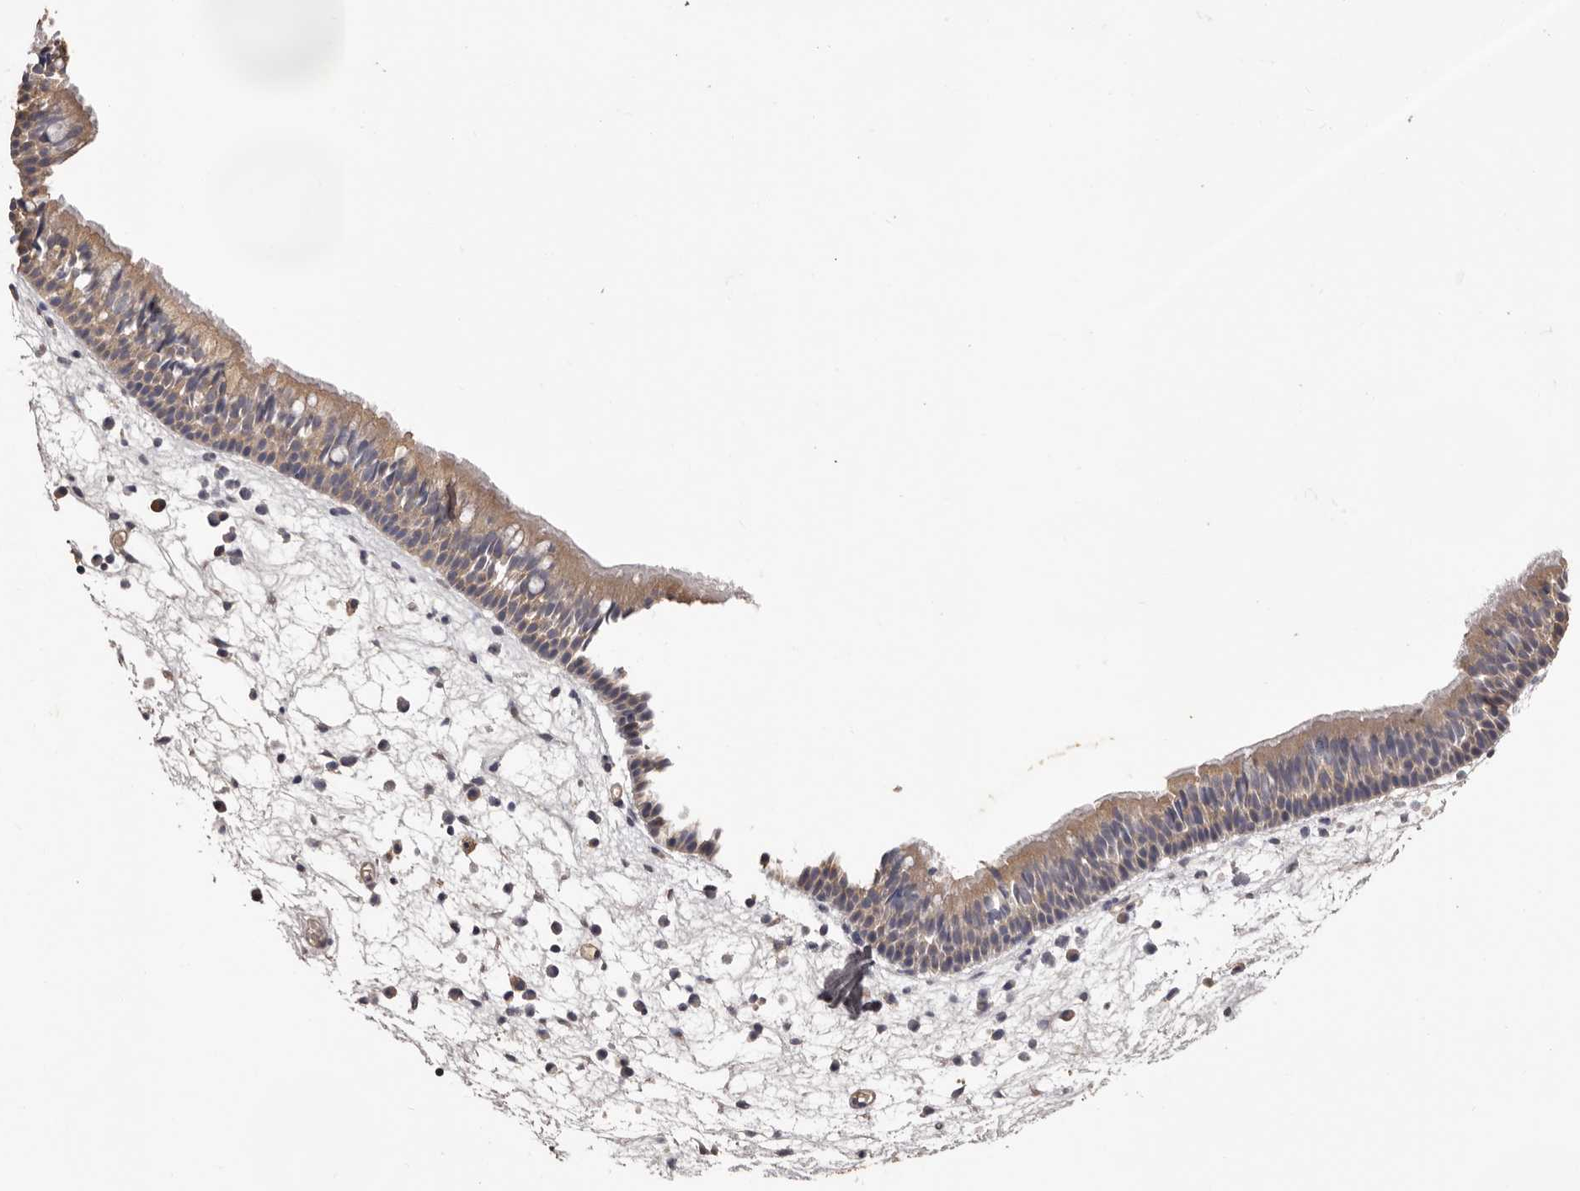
{"staining": {"intensity": "weak", "quantity": ">75%", "location": "cytoplasmic/membranous"}, "tissue": "nasopharynx", "cell_type": "Respiratory epithelial cells", "image_type": "normal", "snomed": [{"axis": "morphology", "description": "Normal tissue, NOS"}, {"axis": "morphology", "description": "Inflammation, NOS"}, {"axis": "morphology", "description": "Malignant melanoma, Metastatic site"}, {"axis": "topography", "description": "Nasopharynx"}], "caption": "An immunohistochemistry (IHC) photomicrograph of benign tissue is shown. Protein staining in brown labels weak cytoplasmic/membranous positivity in nasopharynx within respiratory epithelial cells.", "gene": "ETNK1", "patient": {"sex": "male", "age": 70}}